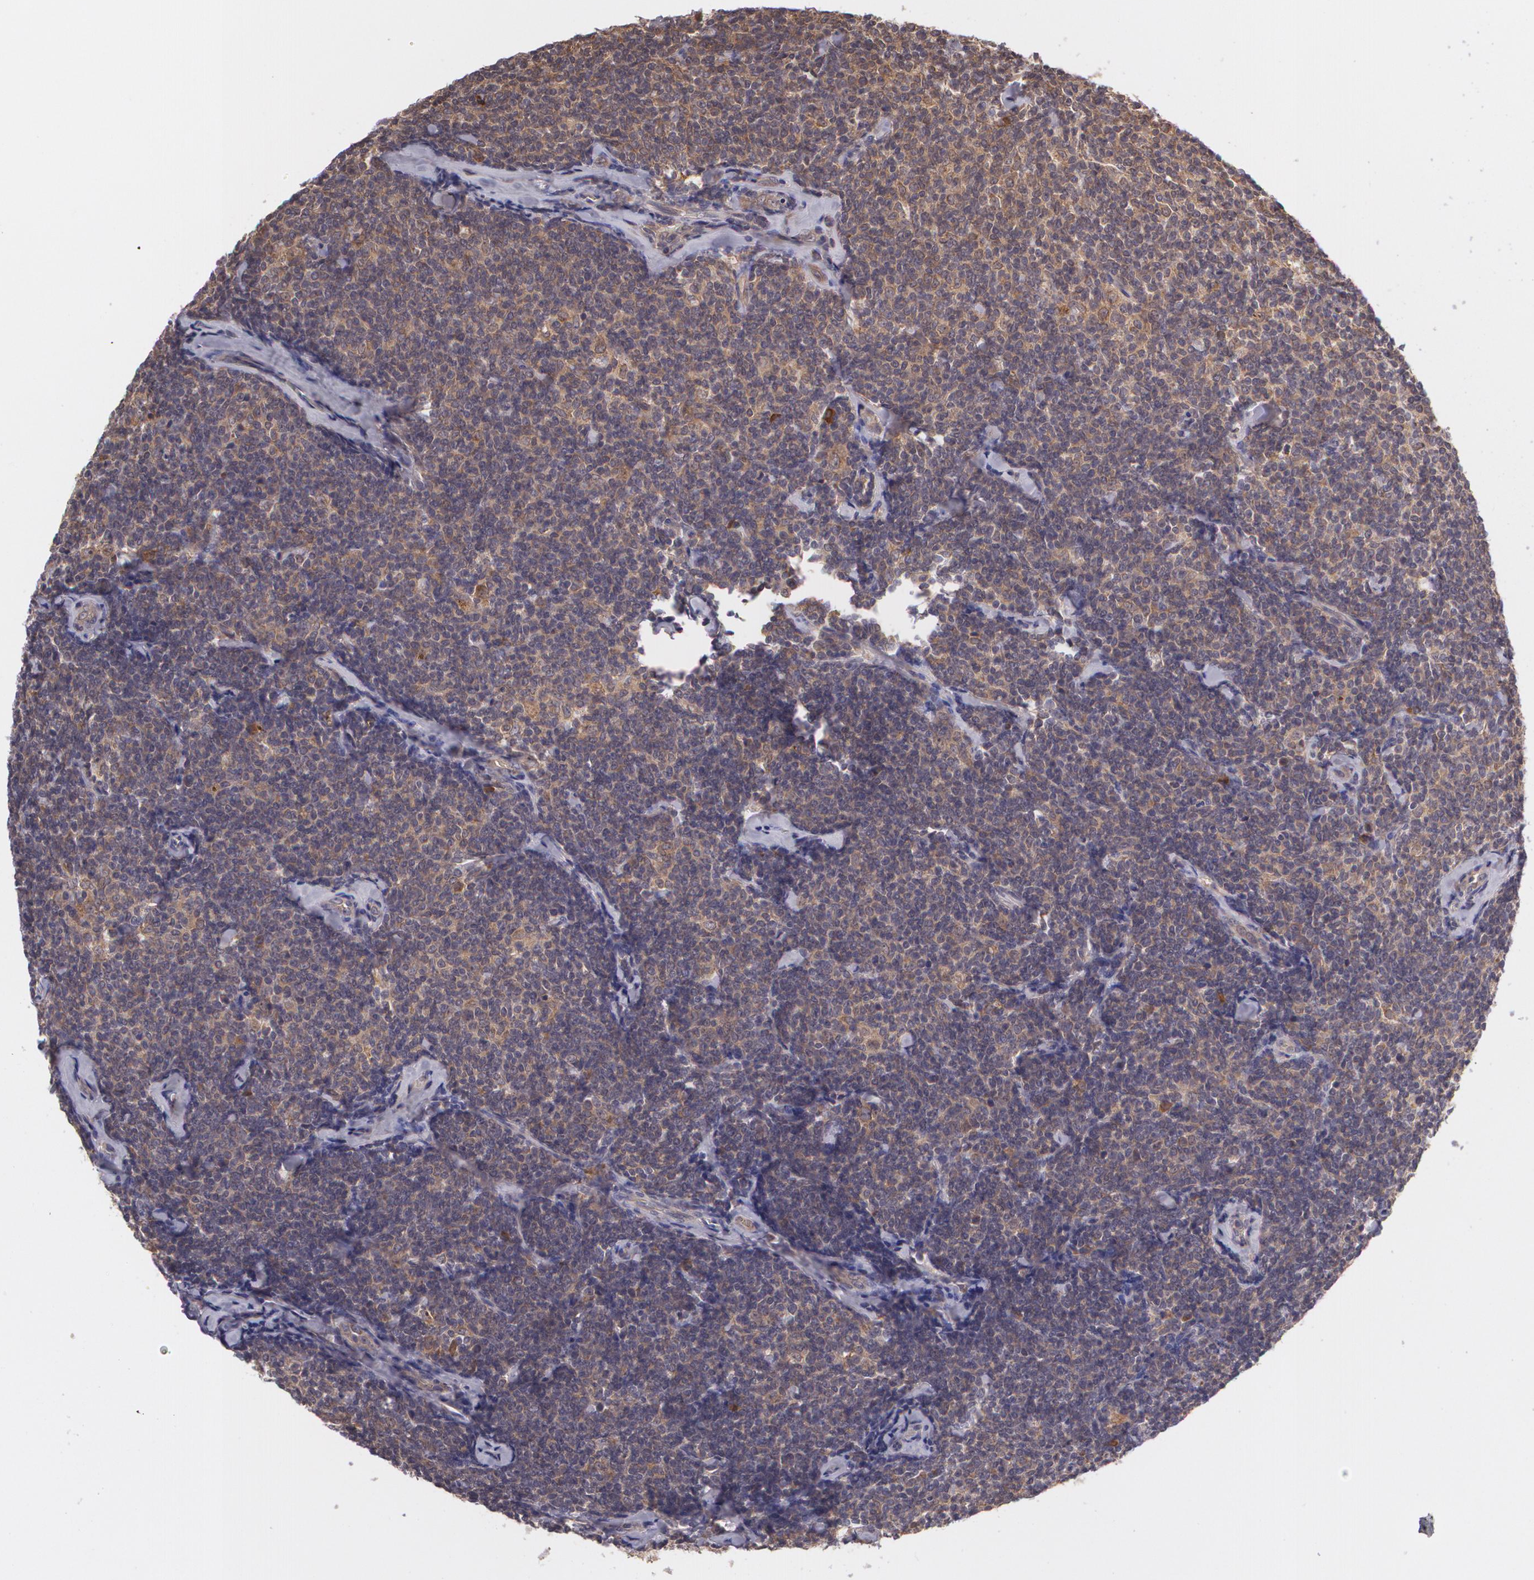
{"staining": {"intensity": "negative", "quantity": "none", "location": "none"}, "tissue": "lymphoma", "cell_type": "Tumor cells", "image_type": "cancer", "snomed": [{"axis": "morphology", "description": "Malignant lymphoma, non-Hodgkin's type, Low grade"}, {"axis": "topography", "description": "Lymph node"}], "caption": "Immunohistochemistry (IHC) image of human lymphoma stained for a protein (brown), which exhibits no staining in tumor cells.", "gene": "CCL17", "patient": {"sex": "female", "age": 56}}